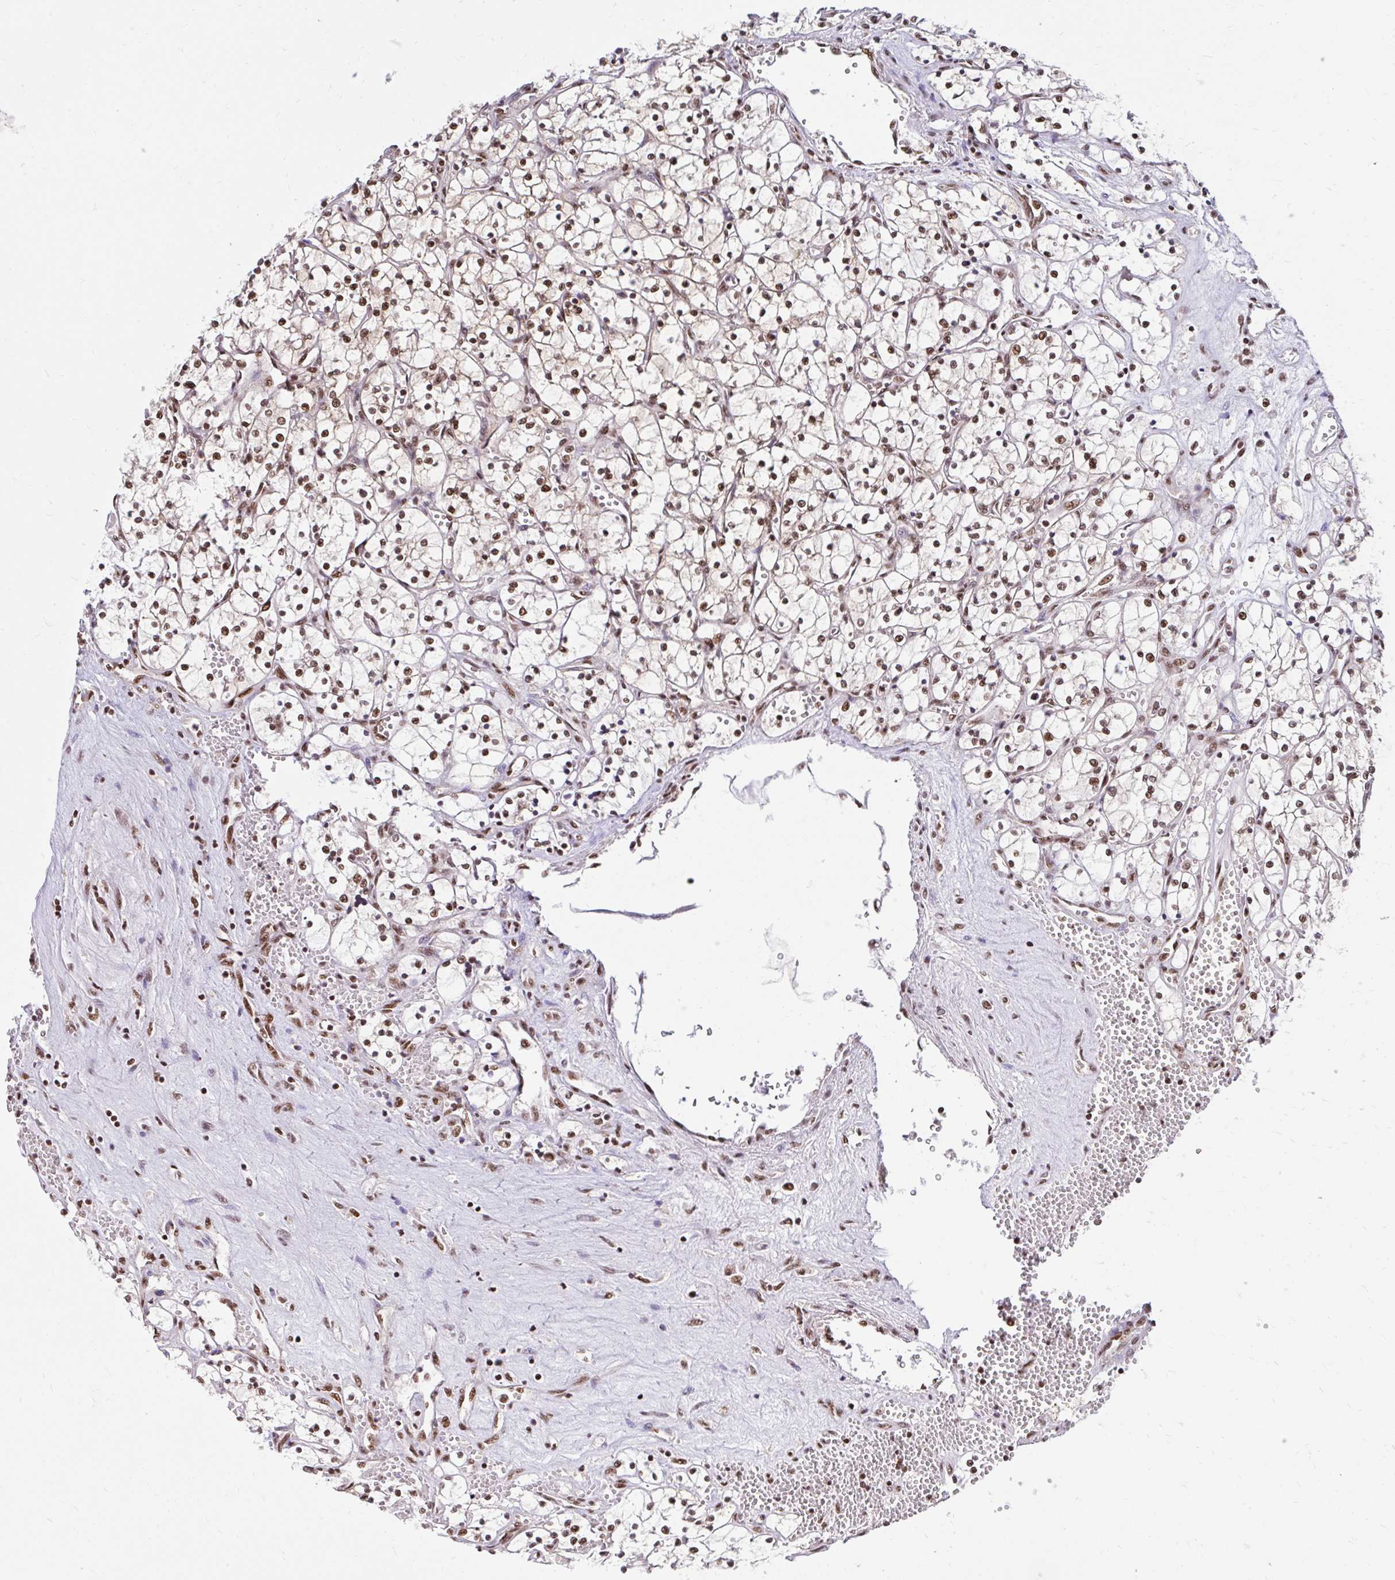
{"staining": {"intensity": "moderate", "quantity": ">75%", "location": "nuclear"}, "tissue": "renal cancer", "cell_type": "Tumor cells", "image_type": "cancer", "snomed": [{"axis": "morphology", "description": "Adenocarcinoma, NOS"}, {"axis": "topography", "description": "Kidney"}], "caption": "A brown stain shows moderate nuclear staining of a protein in renal adenocarcinoma tumor cells.", "gene": "ABCA9", "patient": {"sex": "female", "age": 69}}